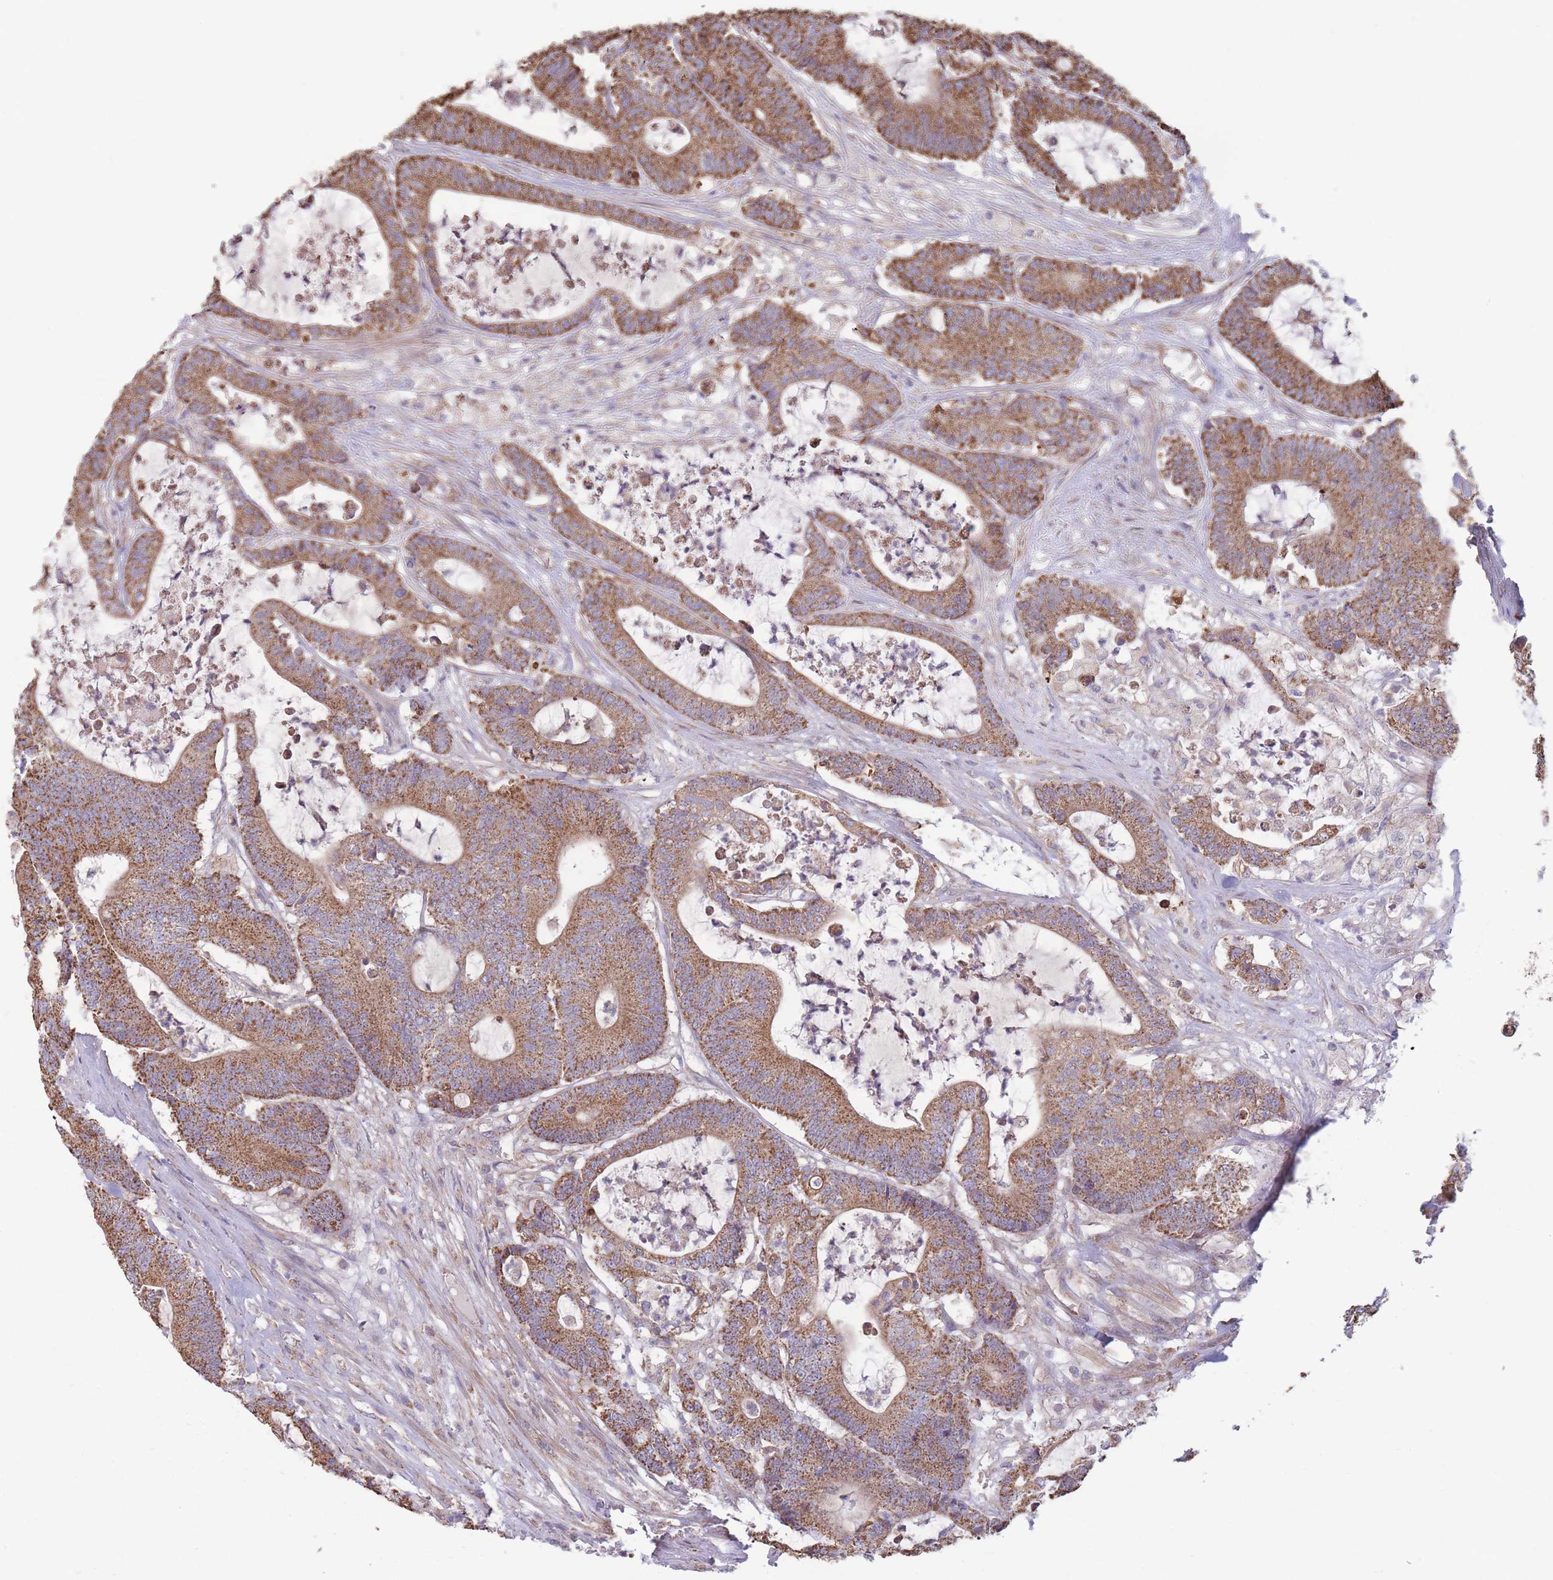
{"staining": {"intensity": "strong", "quantity": ">75%", "location": "cytoplasmic/membranous"}, "tissue": "colorectal cancer", "cell_type": "Tumor cells", "image_type": "cancer", "snomed": [{"axis": "morphology", "description": "Adenocarcinoma, NOS"}, {"axis": "topography", "description": "Colon"}], "caption": "Tumor cells reveal high levels of strong cytoplasmic/membranous staining in about >75% of cells in colorectal adenocarcinoma. (DAB IHC, brown staining for protein, blue staining for nuclei).", "gene": "KIF16B", "patient": {"sex": "female", "age": 84}}